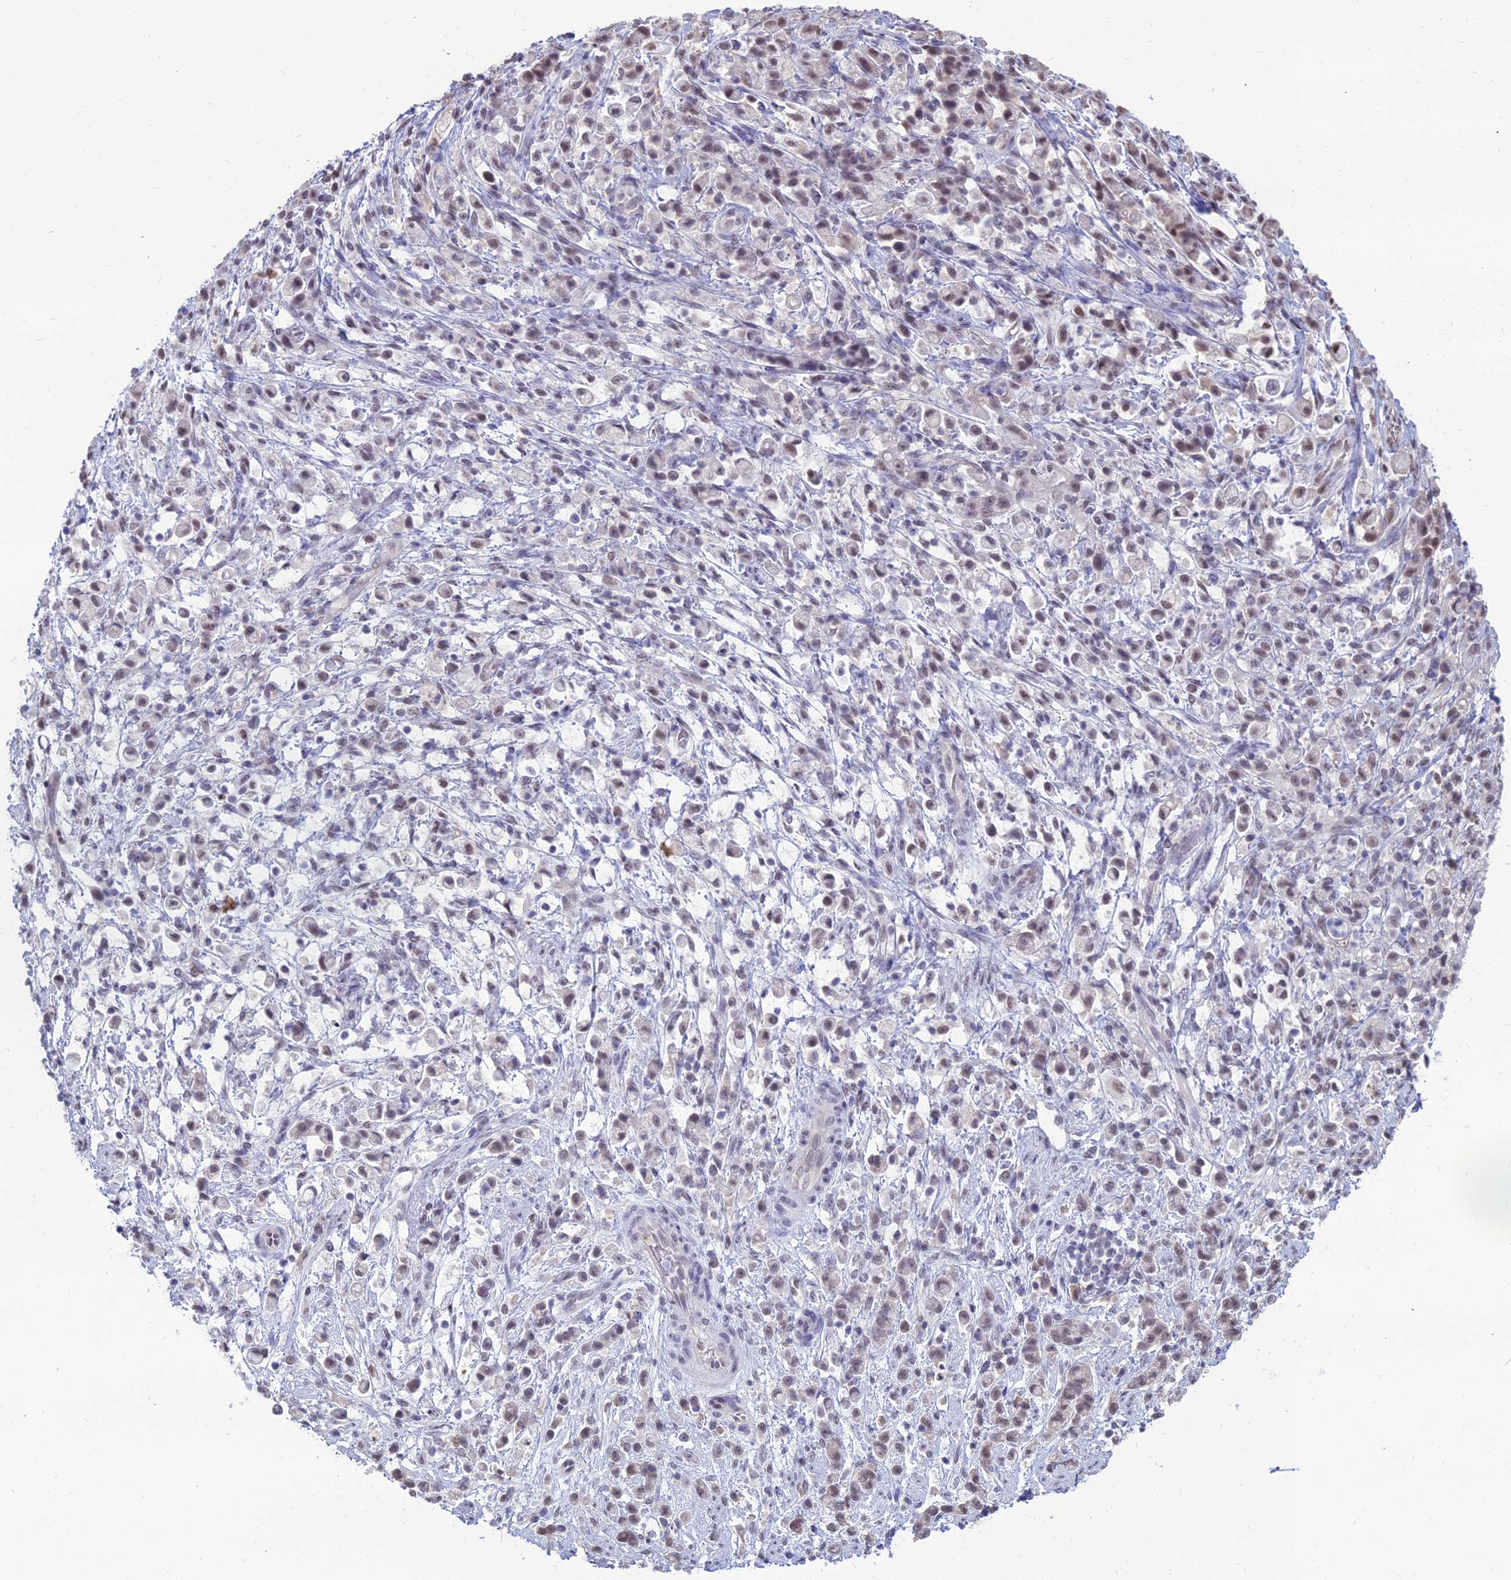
{"staining": {"intensity": "weak", "quantity": "25%-75%", "location": "nuclear"}, "tissue": "stomach cancer", "cell_type": "Tumor cells", "image_type": "cancer", "snomed": [{"axis": "morphology", "description": "Adenocarcinoma, NOS"}, {"axis": "topography", "description": "Stomach"}], "caption": "DAB immunohistochemical staining of human stomach cancer (adenocarcinoma) reveals weak nuclear protein staining in about 25%-75% of tumor cells.", "gene": "SRSF7", "patient": {"sex": "female", "age": 60}}